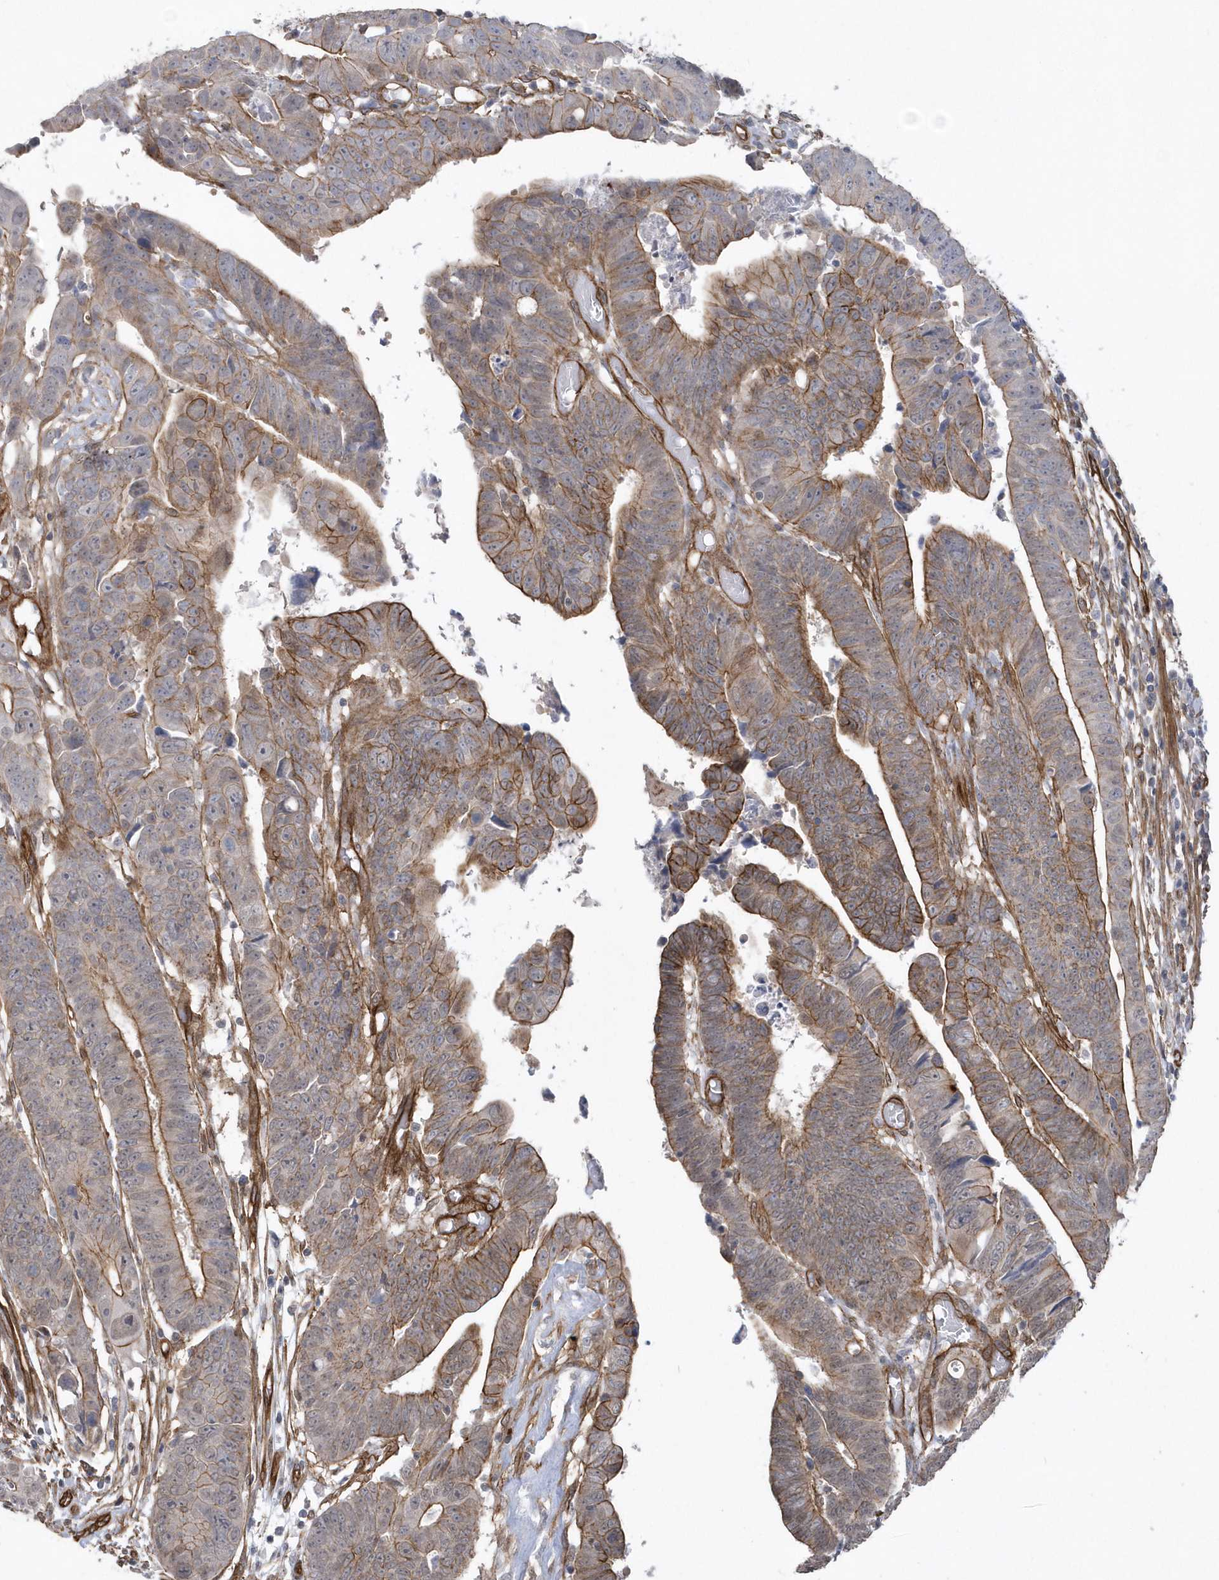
{"staining": {"intensity": "moderate", "quantity": ">75%", "location": "cytoplasmic/membranous"}, "tissue": "colorectal cancer", "cell_type": "Tumor cells", "image_type": "cancer", "snomed": [{"axis": "morphology", "description": "Adenocarcinoma, NOS"}, {"axis": "topography", "description": "Rectum"}], "caption": "A brown stain labels moderate cytoplasmic/membranous positivity of a protein in adenocarcinoma (colorectal) tumor cells.", "gene": "RAI14", "patient": {"sex": "female", "age": 65}}